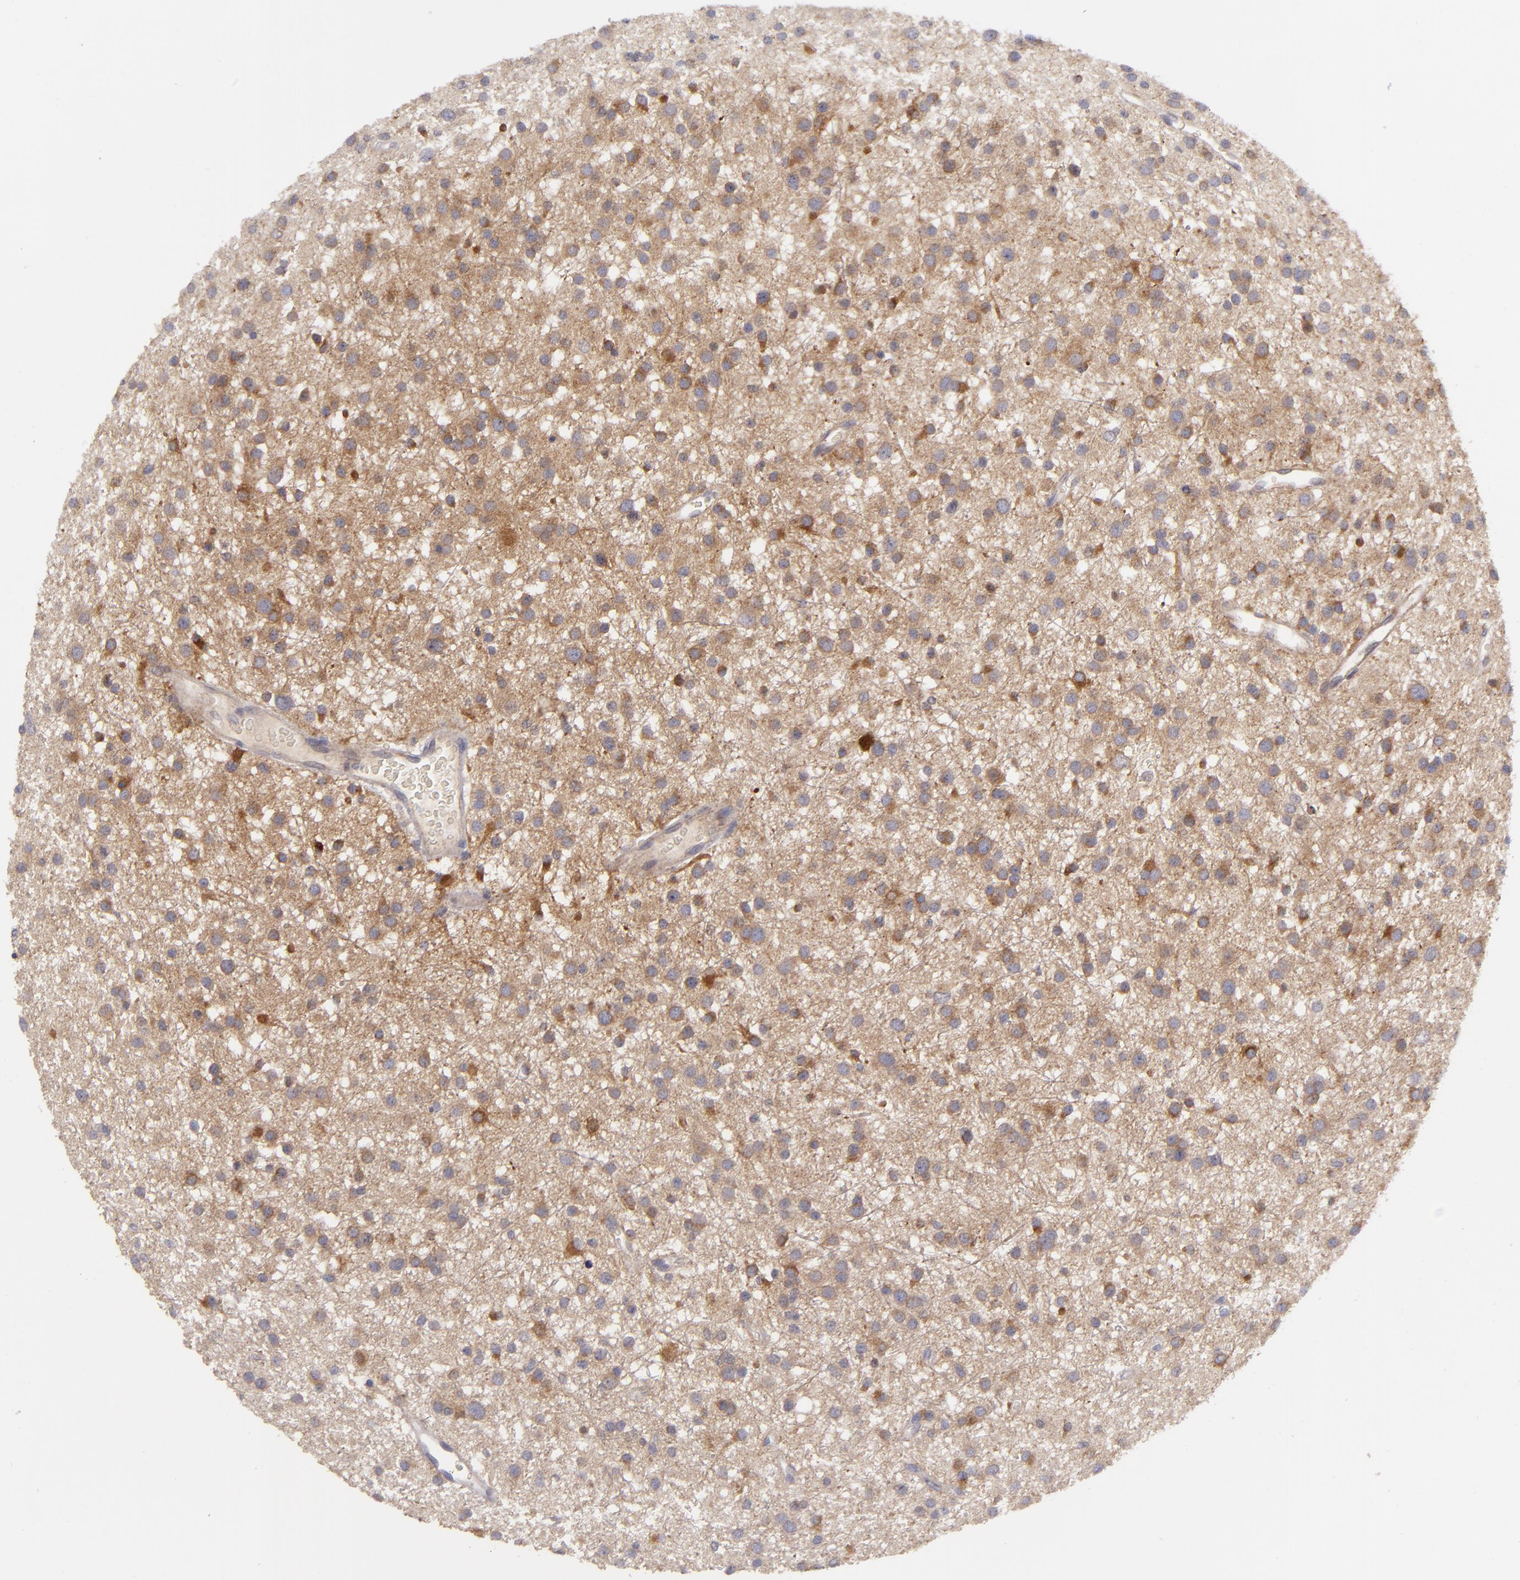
{"staining": {"intensity": "strong", "quantity": "25%-75%", "location": "cytoplasmic/membranous"}, "tissue": "glioma", "cell_type": "Tumor cells", "image_type": "cancer", "snomed": [{"axis": "morphology", "description": "Glioma, malignant, Low grade"}, {"axis": "topography", "description": "Brain"}], "caption": "Strong cytoplasmic/membranous protein positivity is identified in approximately 25%-75% of tumor cells in malignant low-grade glioma.", "gene": "MMP10", "patient": {"sex": "female", "age": 36}}